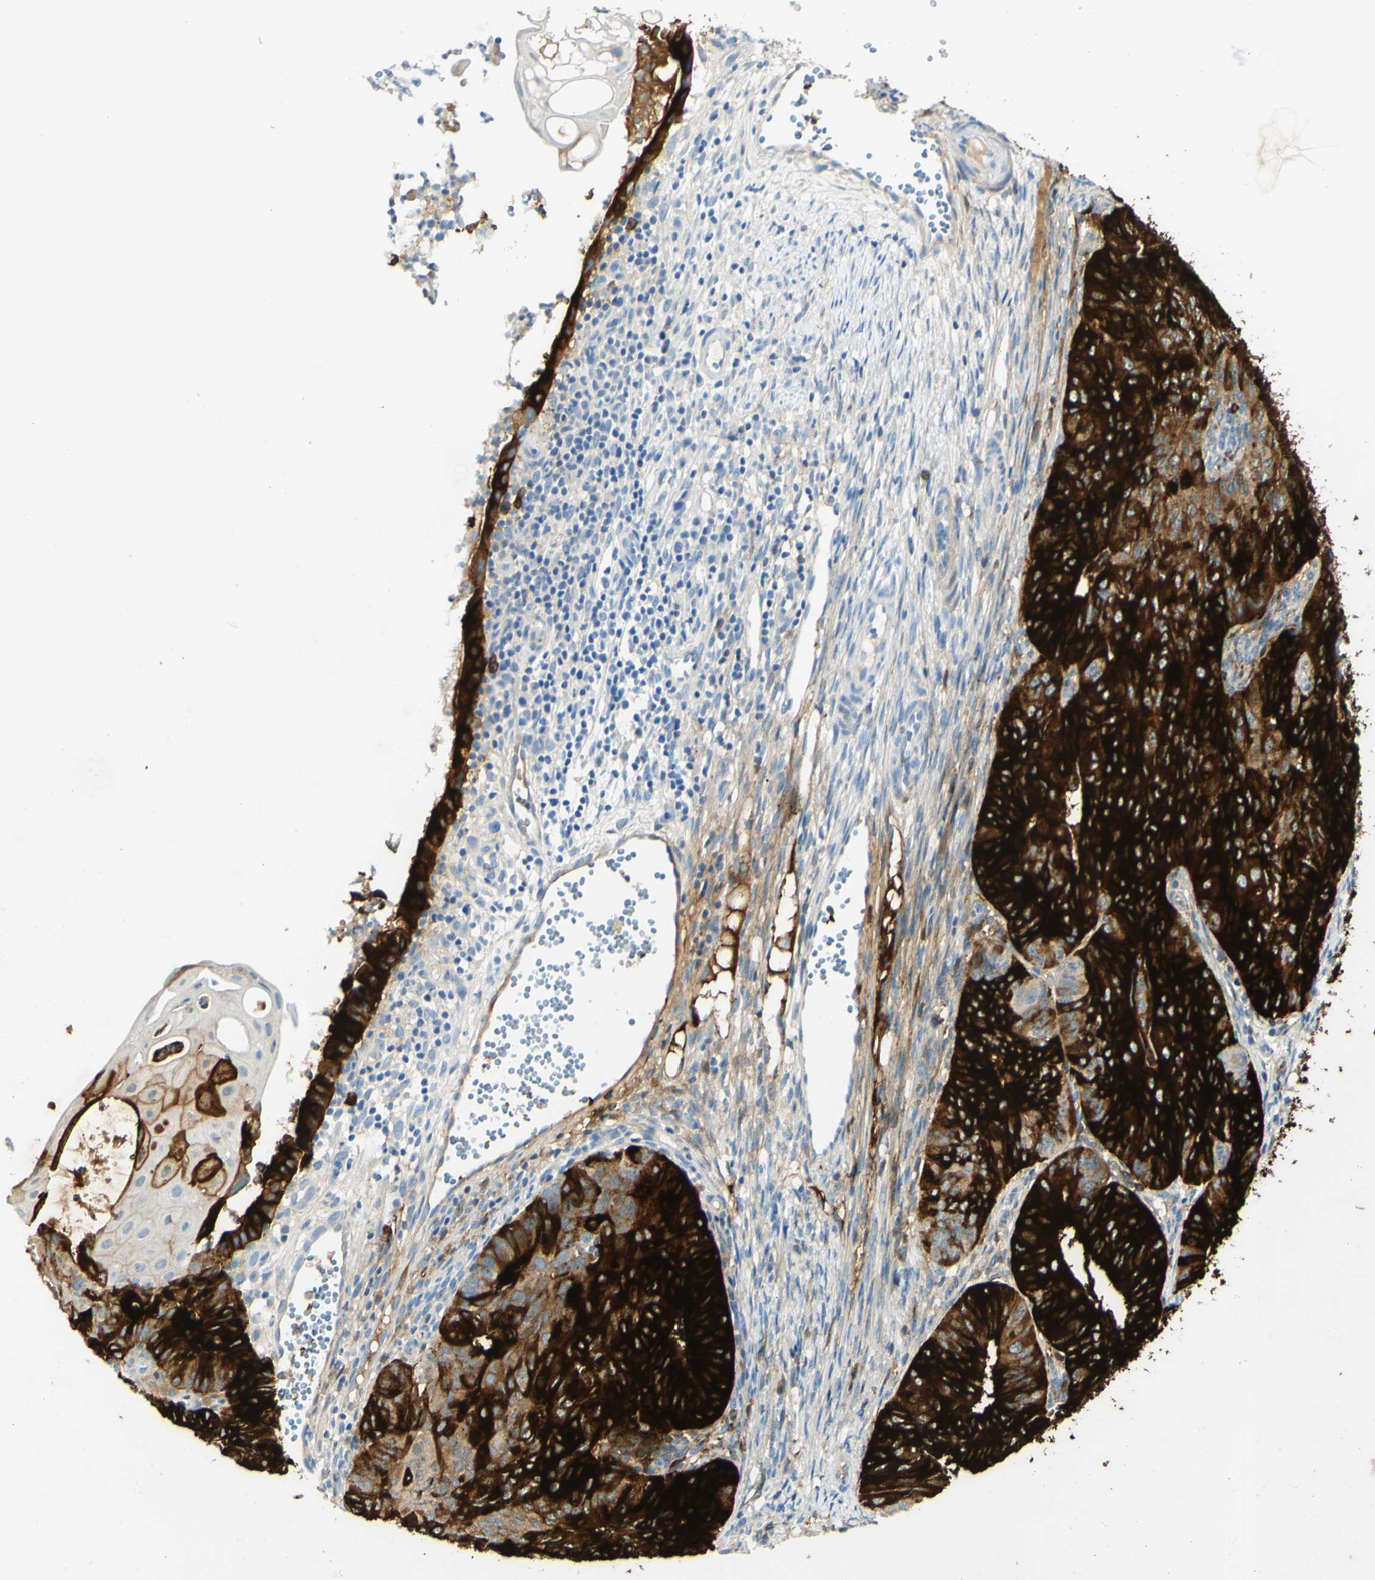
{"staining": {"intensity": "strong", "quantity": ">75%", "location": "cytoplasmic/membranous"}, "tissue": "endometrial cancer", "cell_type": "Tumor cells", "image_type": "cancer", "snomed": [{"axis": "morphology", "description": "Adenocarcinoma, NOS"}, {"axis": "topography", "description": "Endometrium"}], "caption": "Tumor cells demonstrate high levels of strong cytoplasmic/membranous expression in approximately >75% of cells in endometrial cancer.", "gene": "PIGR", "patient": {"sex": "female", "age": 32}}